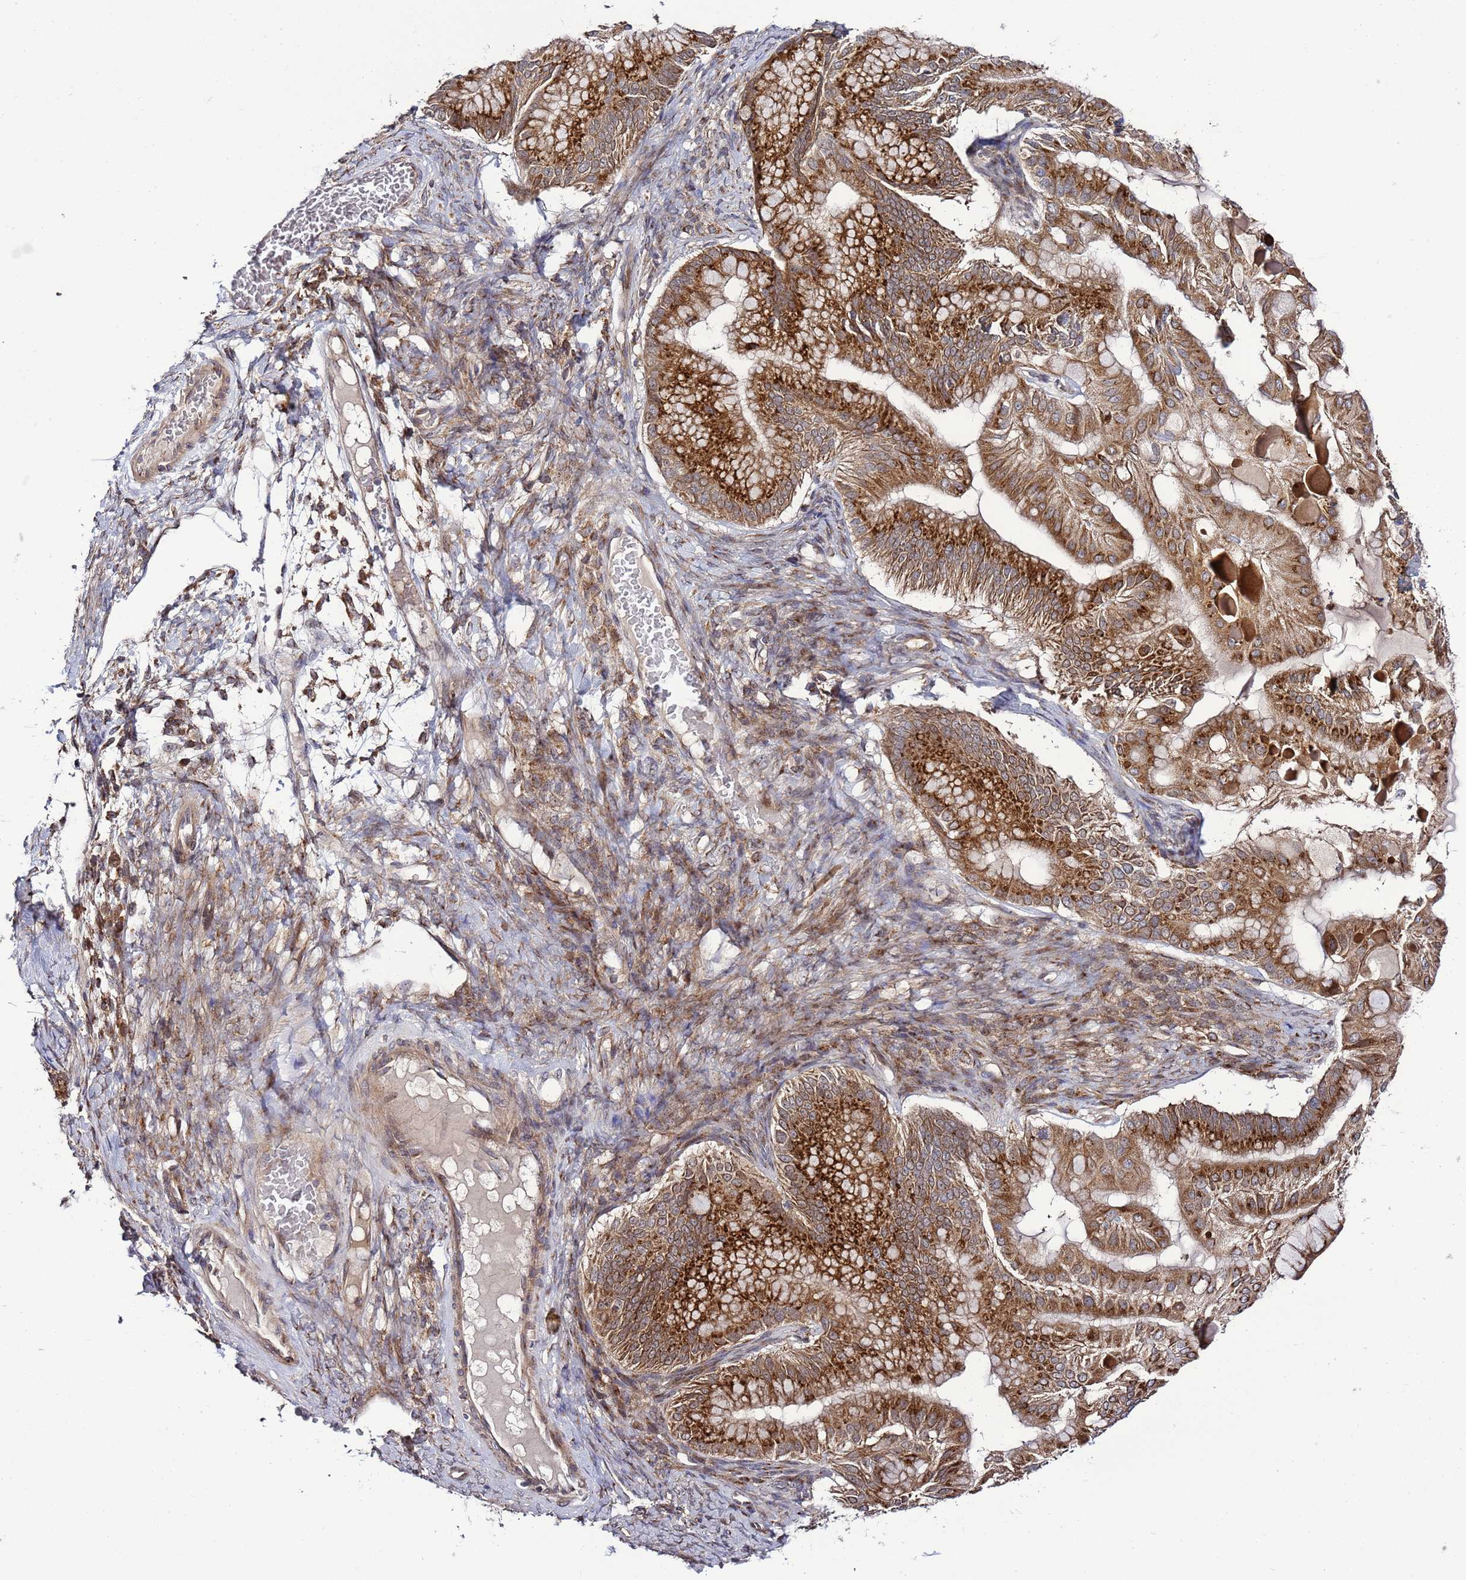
{"staining": {"intensity": "strong", "quantity": ">75%", "location": "cytoplasmic/membranous"}, "tissue": "ovarian cancer", "cell_type": "Tumor cells", "image_type": "cancer", "snomed": [{"axis": "morphology", "description": "Cystadenocarcinoma, mucinous, NOS"}, {"axis": "topography", "description": "Ovary"}], "caption": "Strong cytoplasmic/membranous staining for a protein is seen in about >75% of tumor cells of ovarian cancer (mucinous cystadenocarcinoma) using immunohistochemistry.", "gene": "TMEM176B", "patient": {"sex": "female", "age": 61}}